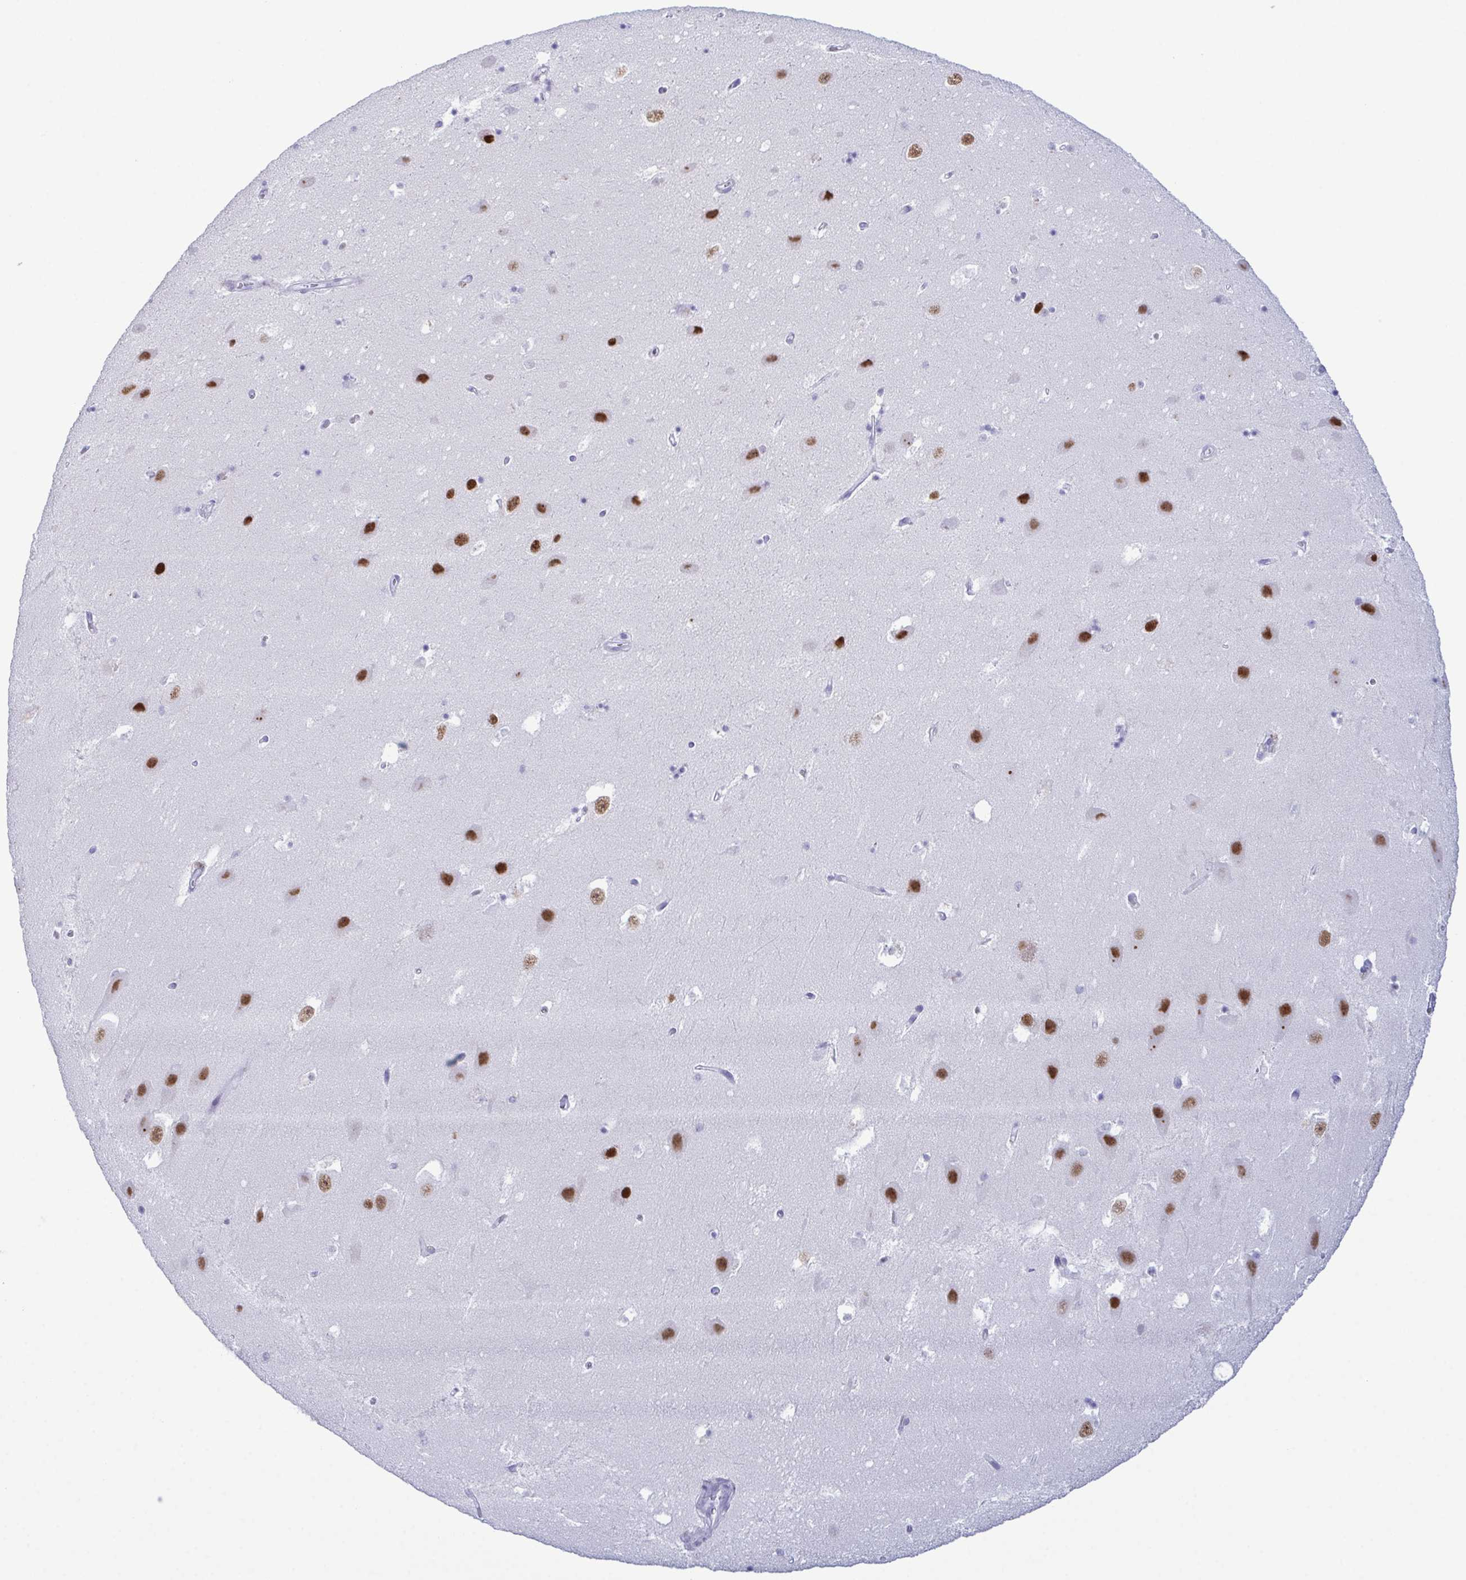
{"staining": {"intensity": "negative", "quantity": "none", "location": "none"}, "tissue": "hippocampus", "cell_type": "Glial cells", "image_type": "normal", "snomed": [{"axis": "morphology", "description": "Normal tissue, NOS"}, {"axis": "topography", "description": "Hippocampus"}], "caption": "Glial cells show no significant protein staining in unremarkable hippocampus.", "gene": "SUGP2", "patient": {"sex": "male", "age": 58}}